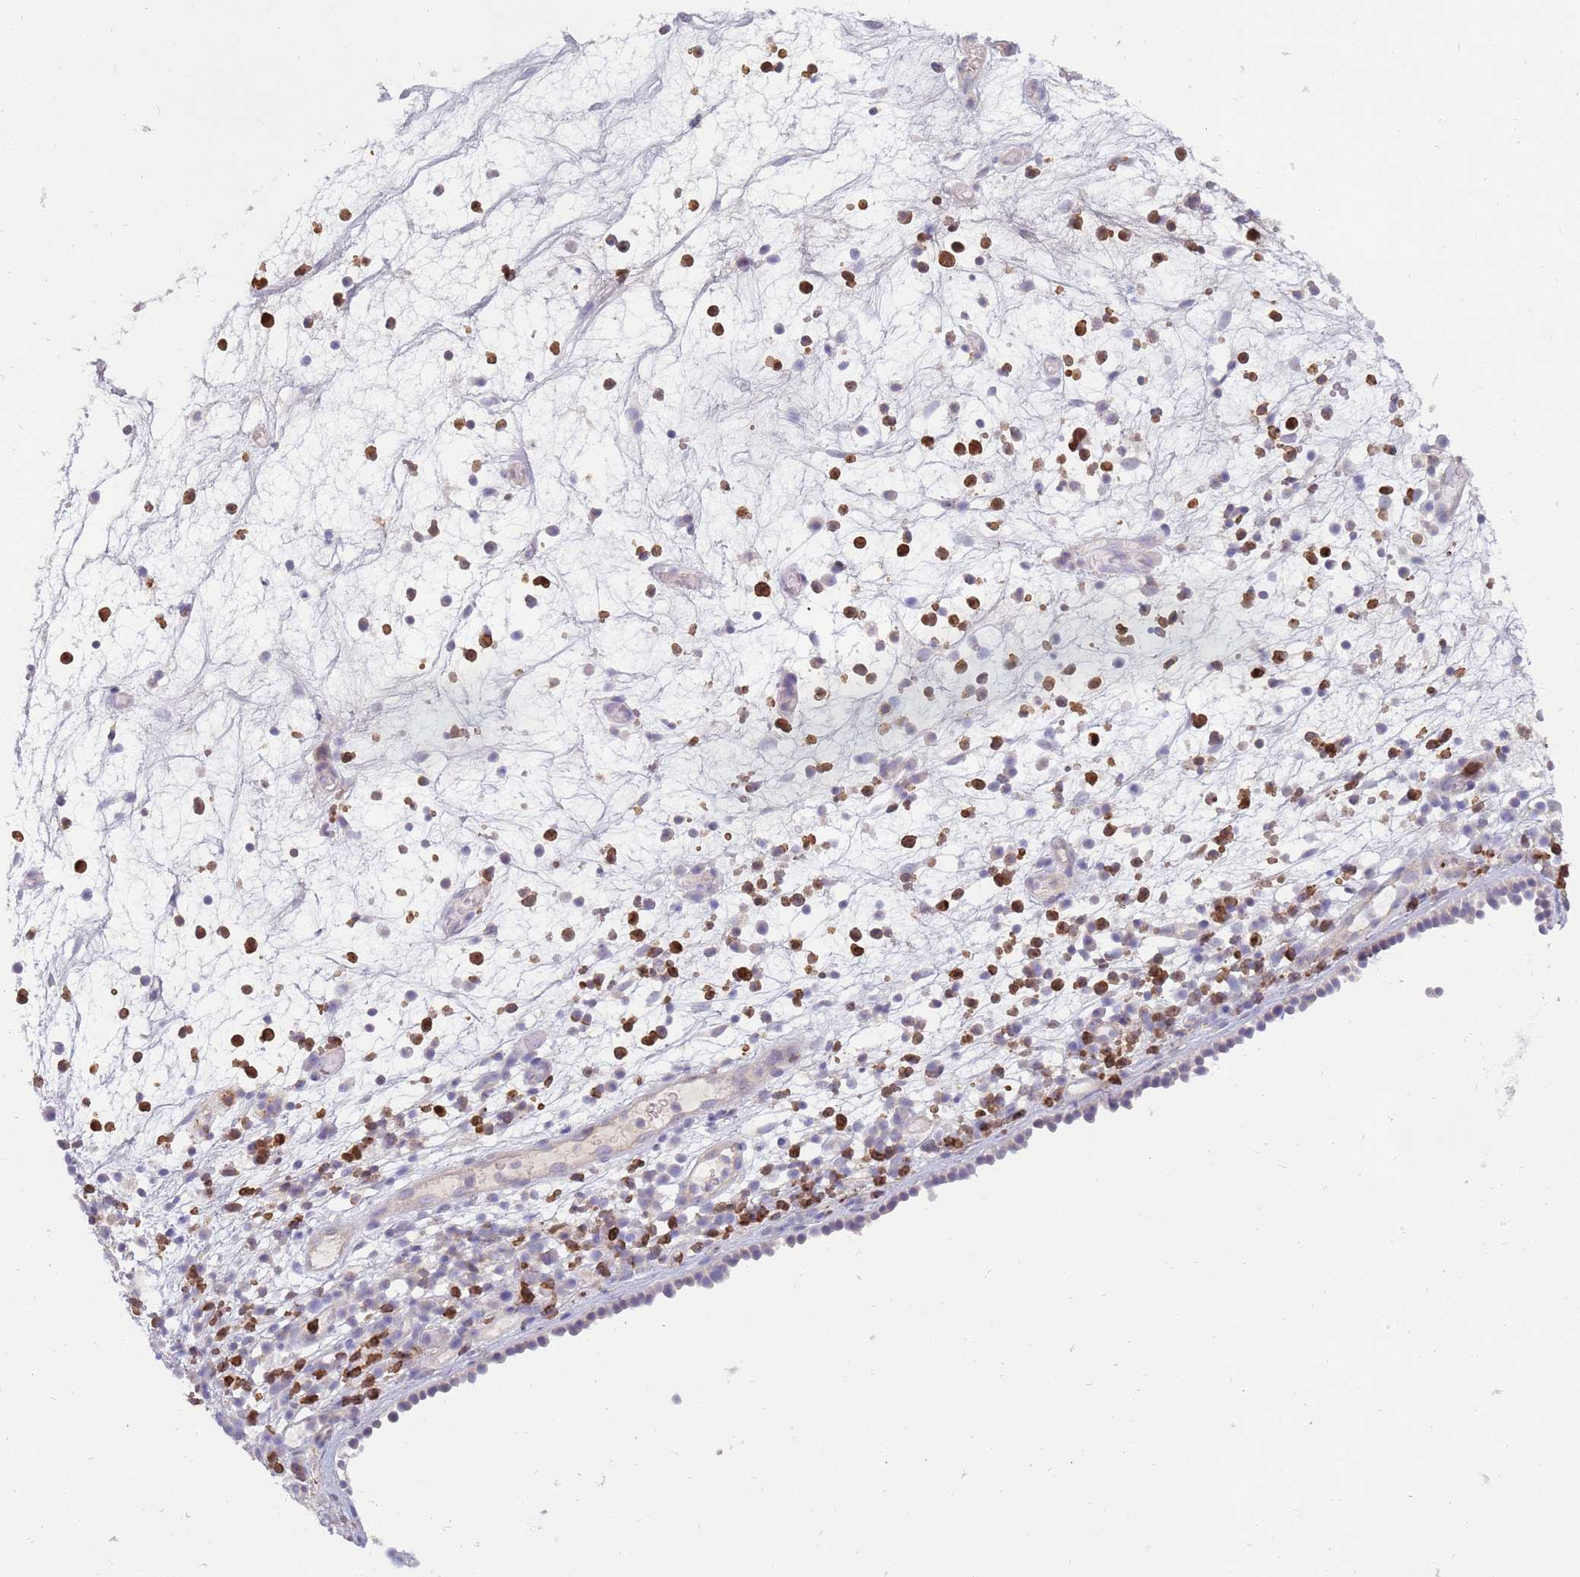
{"staining": {"intensity": "weak", "quantity": "<25%", "location": "cytoplasmic/membranous"}, "tissue": "nasopharynx", "cell_type": "Respiratory epithelial cells", "image_type": "normal", "snomed": [{"axis": "morphology", "description": "Normal tissue, NOS"}, {"axis": "morphology", "description": "Inflammation, NOS"}, {"axis": "morphology", "description": "Malignant melanoma, Metastatic site"}, {"axis": "topography", "description": "Nasopharynx"}], "caption": "An image of human nasopharynx is negative for staining in respiratory epithelial cells. The staining is performed using DAB (3,3'-diaminobenzidine) brown chromogen with nuclei counter-stained in using hematoxylin.", "gene": "STK25", "patient": {"sex": "male", "age": 70}}